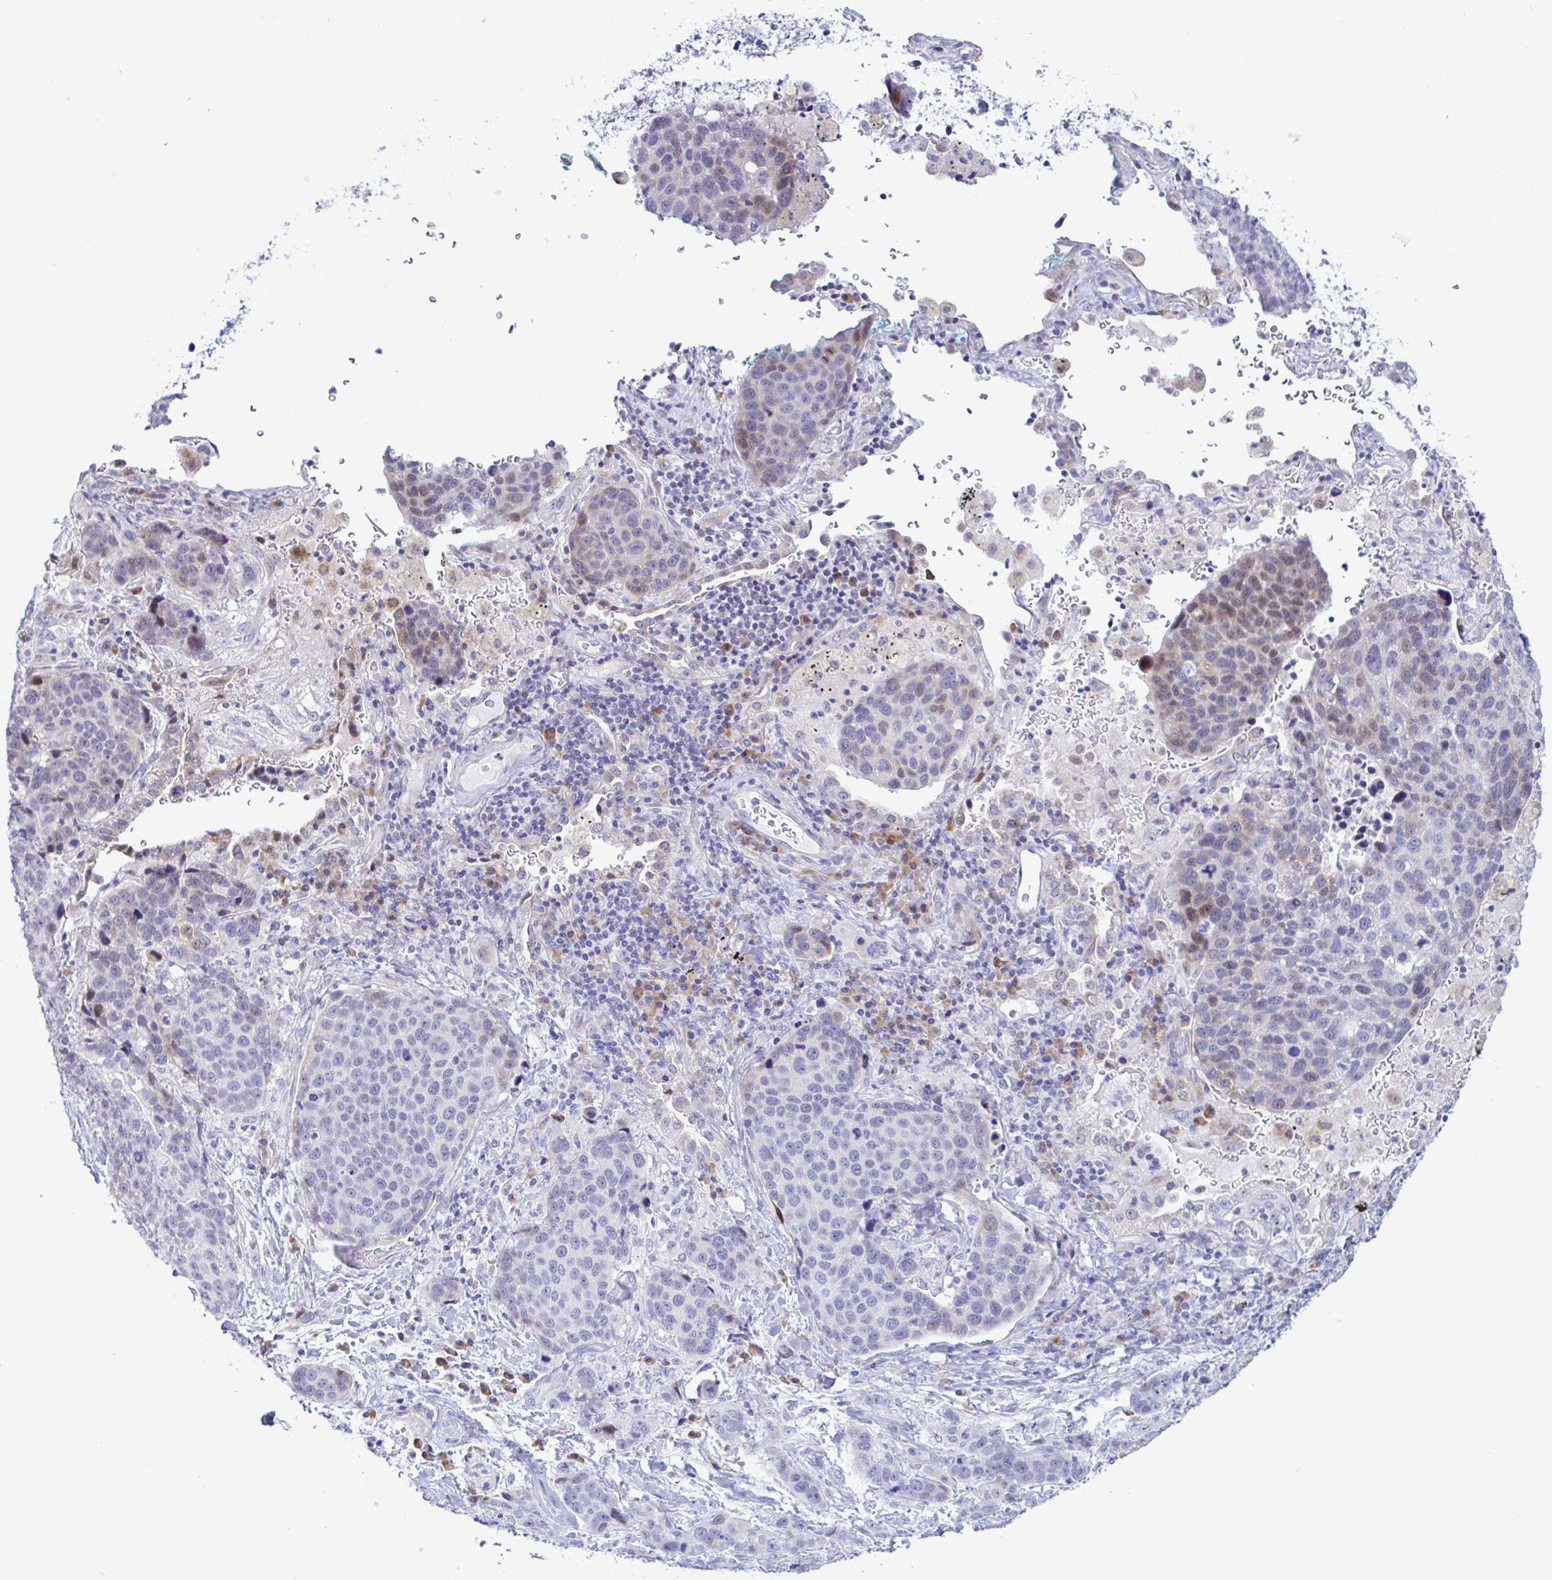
{"staining": {"intensity": "weak", "quantity": "<25%", "location": "nuclear"}, "tissue": "lung cancer", "cell_type": "Tumor cells", "image_type": "cancer", "snomed": [{"axis": "morphology", "description": "Squamous cell carcinoma, NOS"}, {"axis": "topography", "description": "Lymph node"}, {"axis": "topography", "description": "Lung"}], "caption": "This is an immunohistochemistry (IHC) micrograph of human lung cancer (squamous cell carcinoma). There is no positivity in tumor cells.", "gene": "NBPF3", "patient": {"sex": "male", "age": 61}}